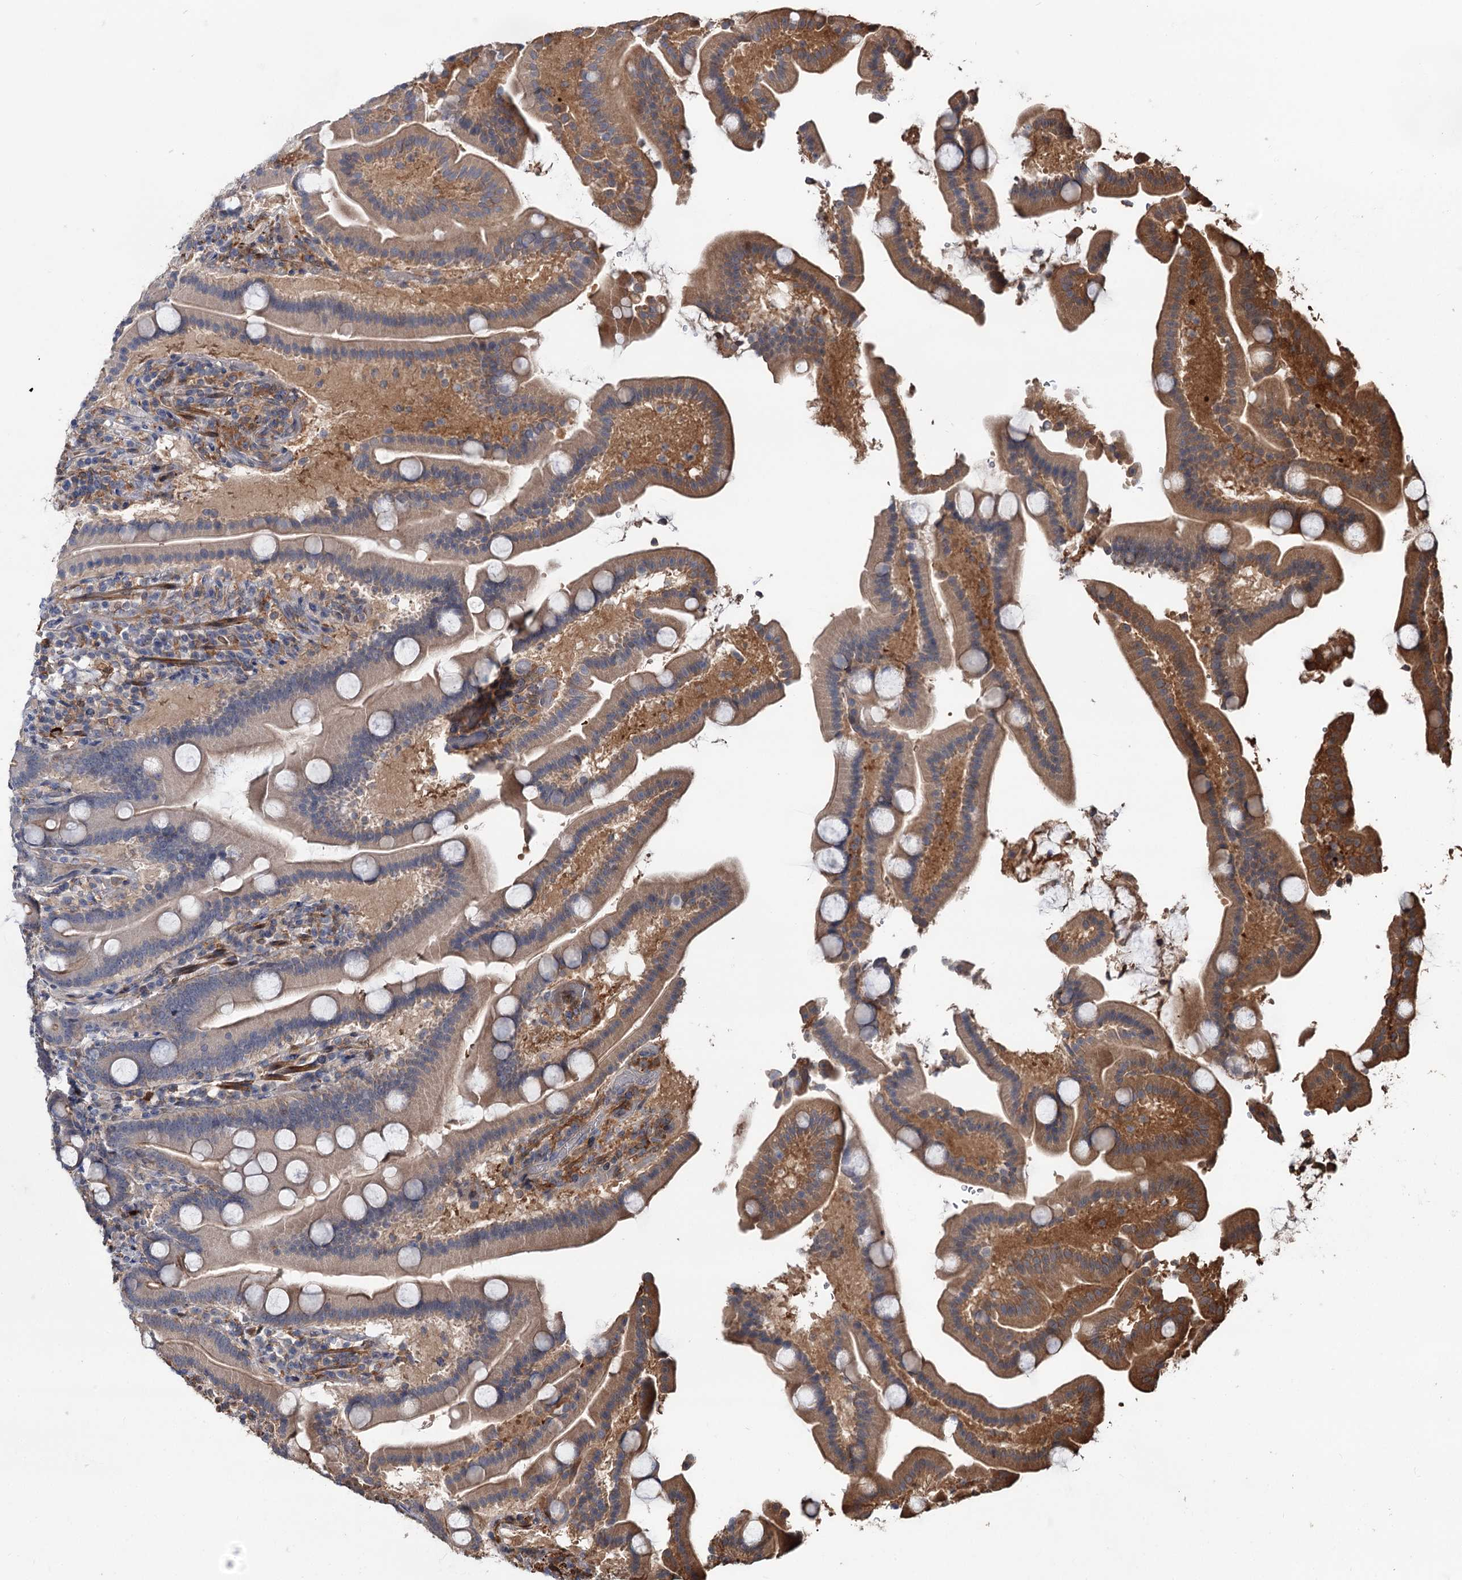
{"staining": {"intensity": "moderate", "quantity": "25%-75%", "location": "cytoplasmic/membranous"}, "tissue": "duodenum", "cell_type": "Glandular cells", "image_type": "normal", "snomed": [{"axis": "morphology", "description": "Normal tissue, NOS"}, {"axis": "topography", "description": "Duodenum"}], "caption": "Glandular cells demonstrate medium levels of moderate cytoplasmic/membranous expression in approximately 25%-75% of cells in unremarkable human duodenum.", "gene": "GRIP1", "patient": {"sex": "male", "age": 55}}